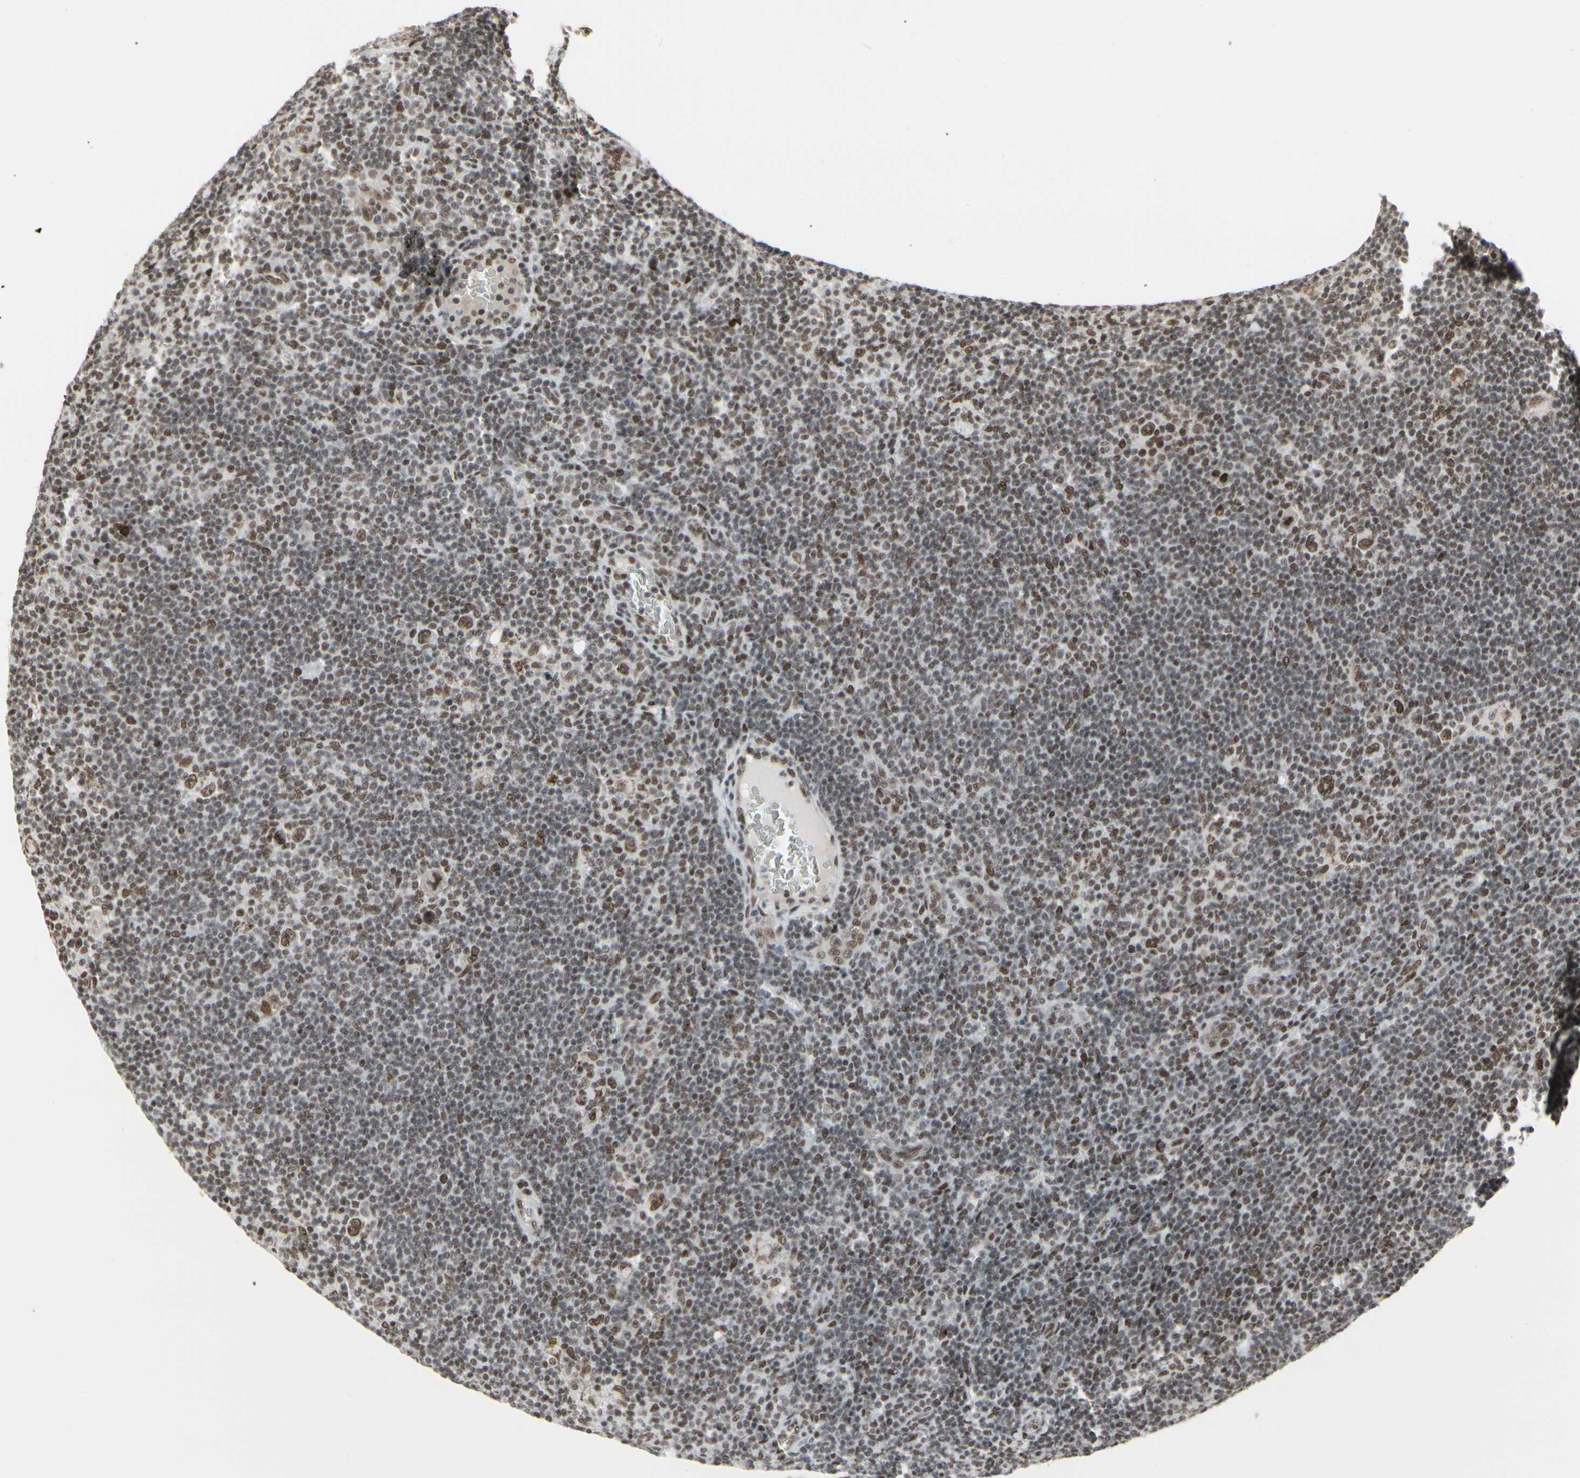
{"staining": {"intensity": "strong", "quantity": ">75%", "location": "nuclear"}, "tissue": "lymphoma", "cell_type": "Tumor cells", "image_type": "cancer", "snomed": [{"axis": "morphology", "description": "Hodgkin's disease, NOS"}, {"axis": "topography", "description": "Lymph node"}], "caption": "Tumor cells show strong nuclear staining in about >75% of cells in lymphoma.", "gene": "HMG20A", "patient": {"sex": "female", "age": 57}}